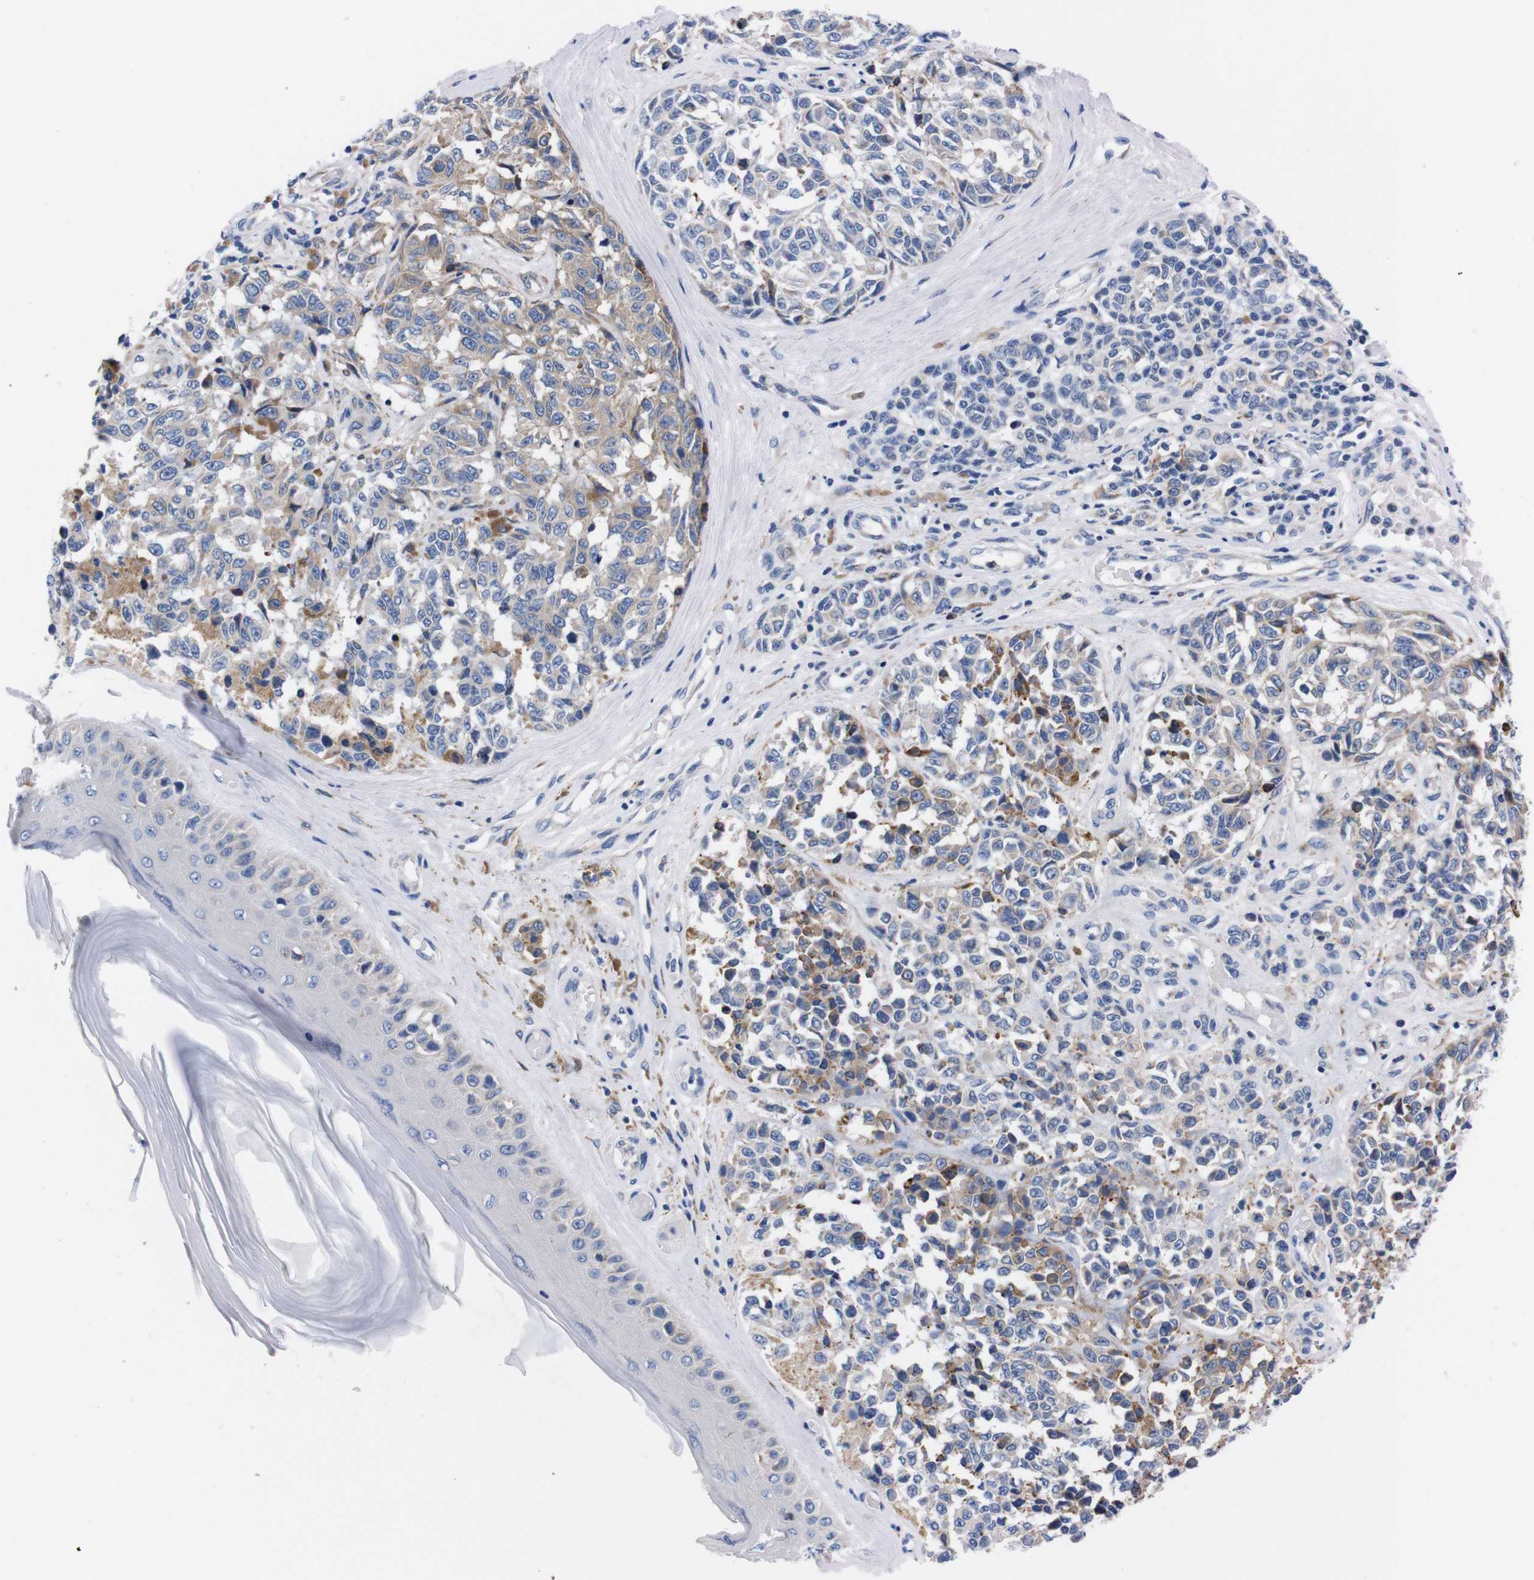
{"staining": {"intensity": "weak", "quantity": "<25%", "location": "cytoplasmic/membranous"}, "tissue": "melanoma", "cell_type": "Tumor cells", "image_type": "cancer", "snomed": [{"axis": "morphology", "description": "Malignant melanoma, NOS"}, {"axis": "topography", "description": "Skin"}], "caption": "Malignant melanoma was stained to show a protein in brown. There is no significant staining in tumor cells.", "gene": "NEBL", "patient": {"sex": "female", "age": 64}}